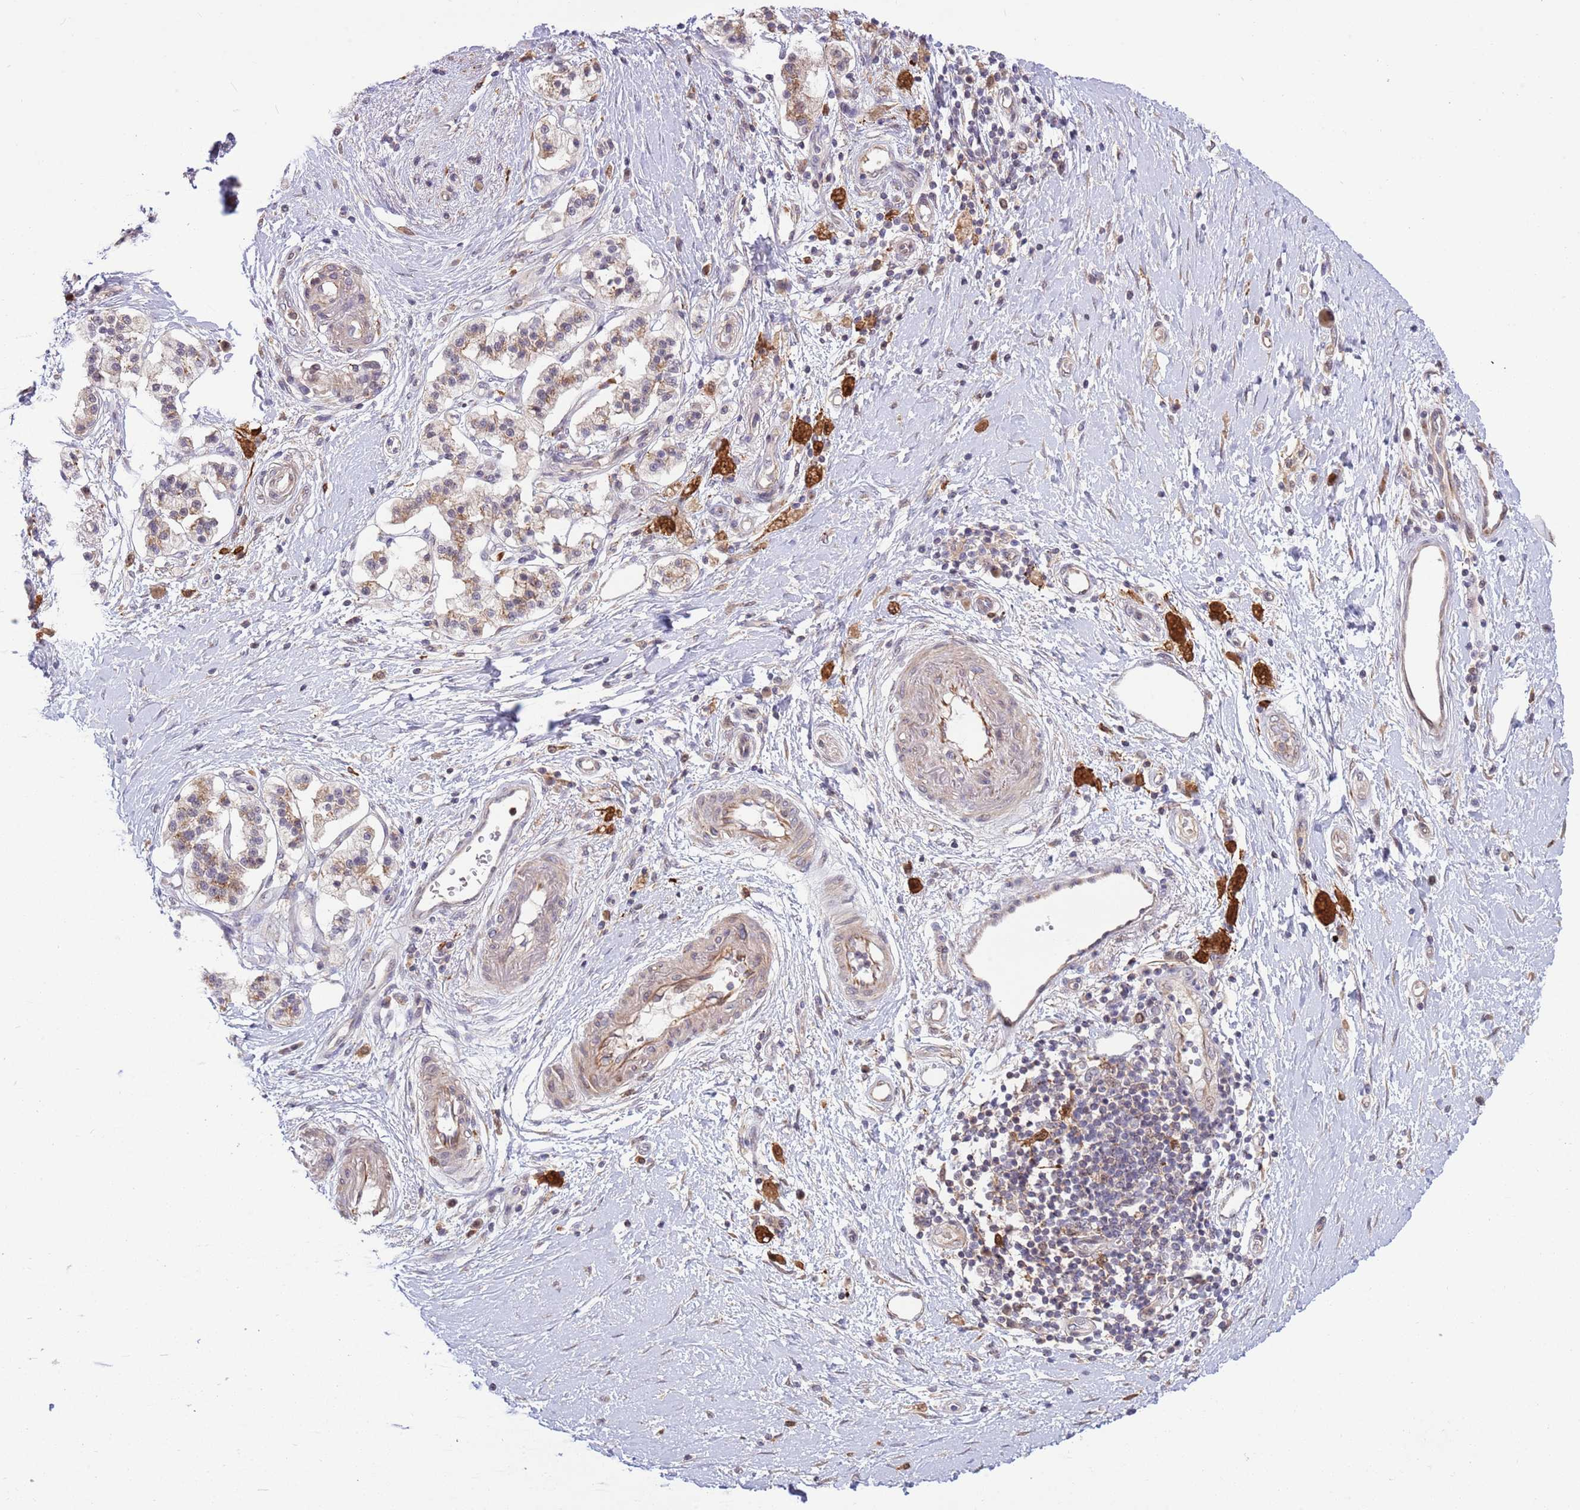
{"staining": {"intensity": "weak", "quantity": "<25%", "location": "nuclear"}, "tissue": "pancreatic cancer", "cell_type": "Tumor cells", "image_type": "cancer", "snomed": [{"axis": "morphology", "description": "Adenocarcinoma, NOS"}, {"axis": "topography", "description": "Pancreas"}], "caption": "This is a image of immunohistochemistry (IHC) staining of pancreatic cancer (adenocarcinoma), which shows no positivity in tumor cells.", "gene": "CCNJL", "patient": {"sex": "male", "age": 68}}